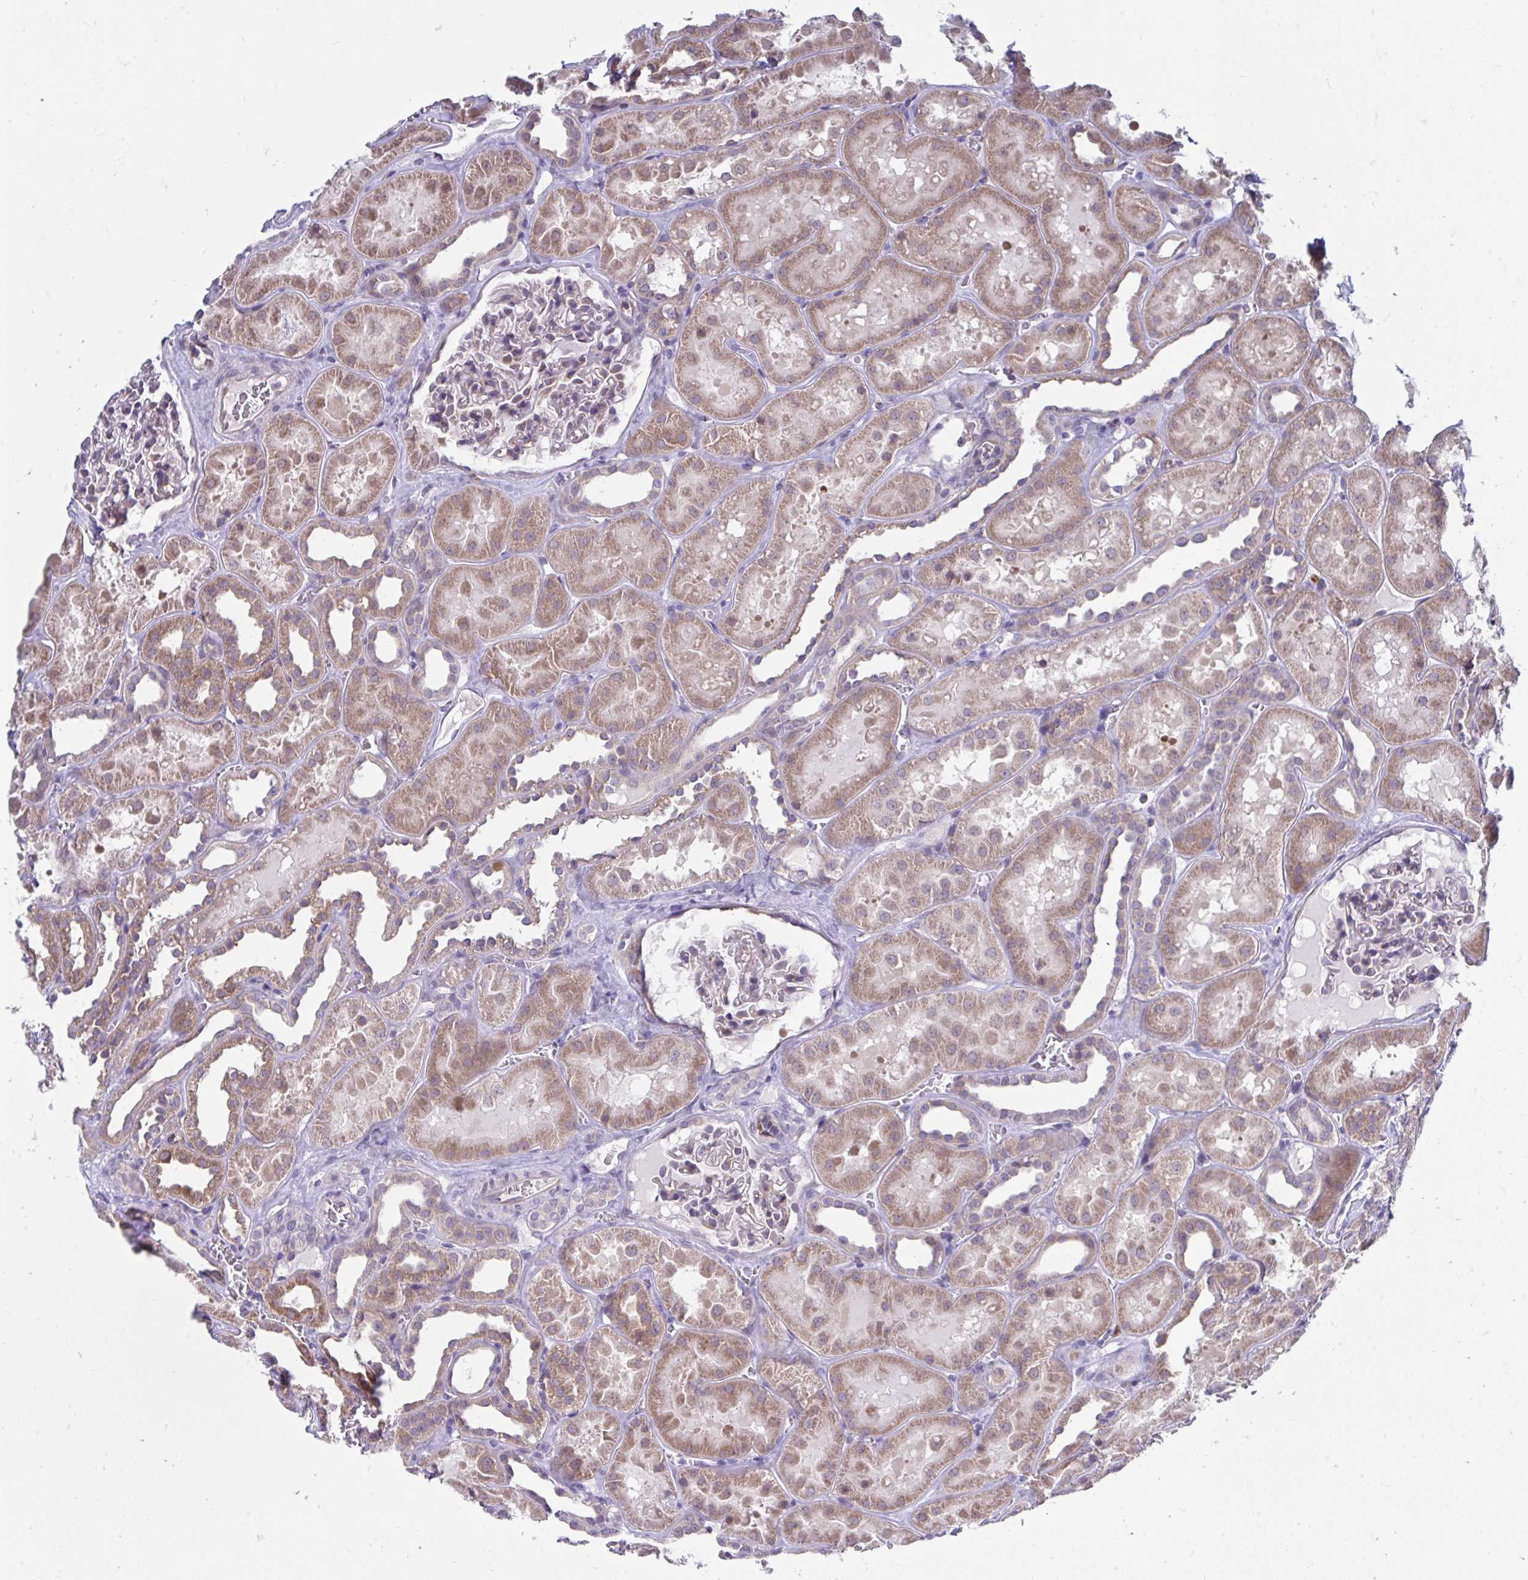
{"staining": {"intensity": "moderate", "quantity": "25%-75%", "location": "cytoplasmic/membranous"}, "tissue": "kidney", "cell_type": "Cells in glomeruli", "image_type": "normal", "snomed": [{"axis": "morphology", "description": "Normal tissue, NOS"}, {"axis": "topography", "description": "Kidney"}], "caption": "The photomicrograph demonstrates immunohistochemical staining of unremarkable kidney. There is moderate cytoplasmic/membranous expression is identified in about 25%-75% of cells in glomeruli.", "gene": "SELENON", "patient": {"sex": "female", "age": 41}}